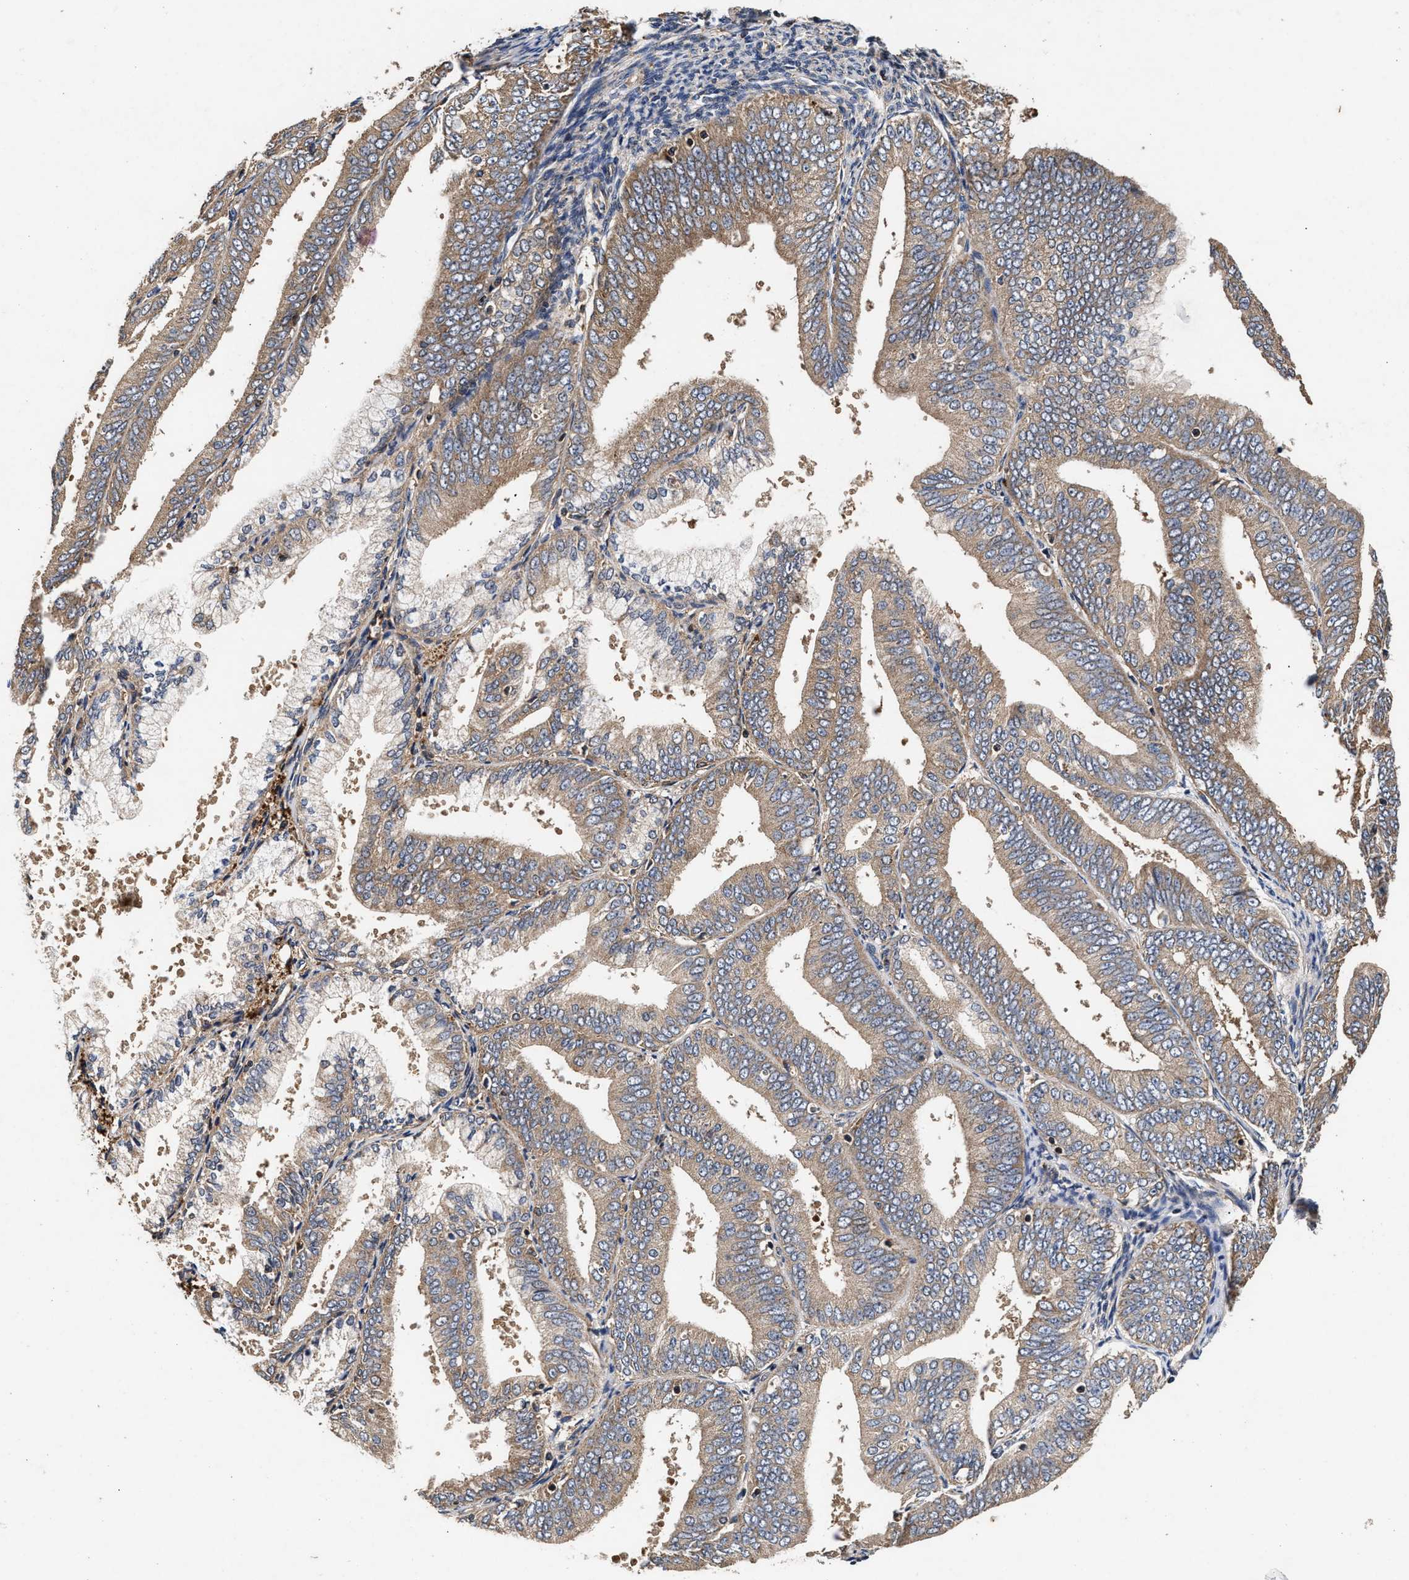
{"staining": {"intensity": "weak", "quantity": ">75%", "location": "cytoplasmic/membranous"}, "tissue": "endometrial cancer", "cell_type": "Tumor cells", "image_type": "cancer", "snomed": [{"axis": "morphology", "description": "Adenocarcinoma, NOS"}, {"axis": "topography", "description": "Endometrium"}], "caption": "DAB (3,3'-diaminobenzidine) immunohistochemical staining of adenocarcinoma (endometrial) shows weak cytoplasmic/membranous protein expression in approximately >75% of tumor cells.", "gene": "NFKB2", "patient": {"sex": "female", "age": 63}}